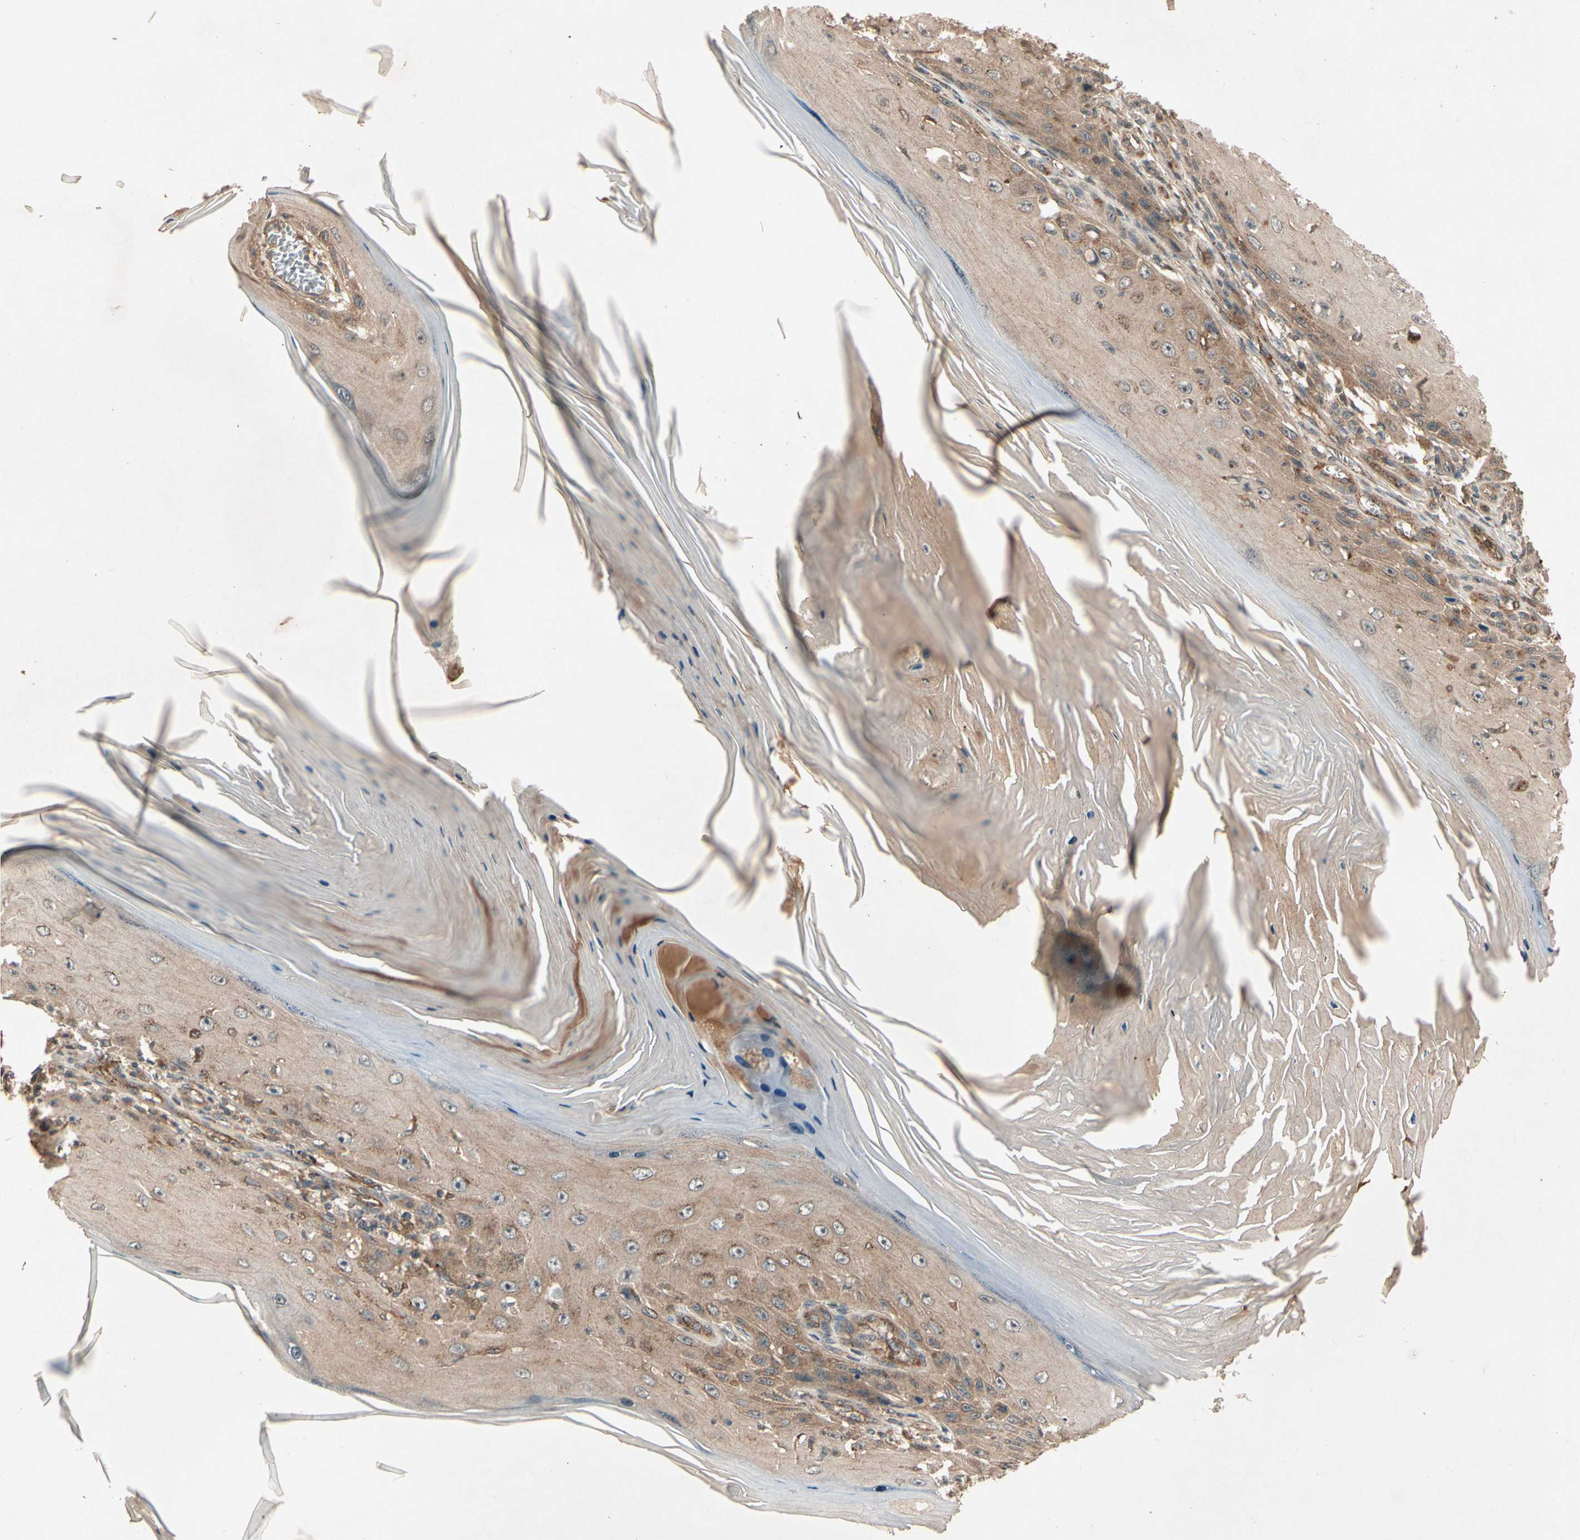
{"staining": {"intensity": "moderate", "quantity": "25%-75%", "location": "cytoplasmic/membranous"}, "tissue": "skin cancer", "cell_type": "Tumor cells", "image_type": "cancer", "snomed": [{"axis": "morphology", "description": "Squamous cell carcinoma, NOS"}, {"axis": "topography", "description": "Skin"}], "caption": "Protein staining exhibits moderate cytoplasmic/membranous expression in about 25%-75% of tumor cells in skin cancer. (DAB (3,3'-diaminobenzidine) = brown stain, brightfield microscopy at high magnification).", "gene": "FLOT1", "patient": {"sex": "female", "age": 73}}